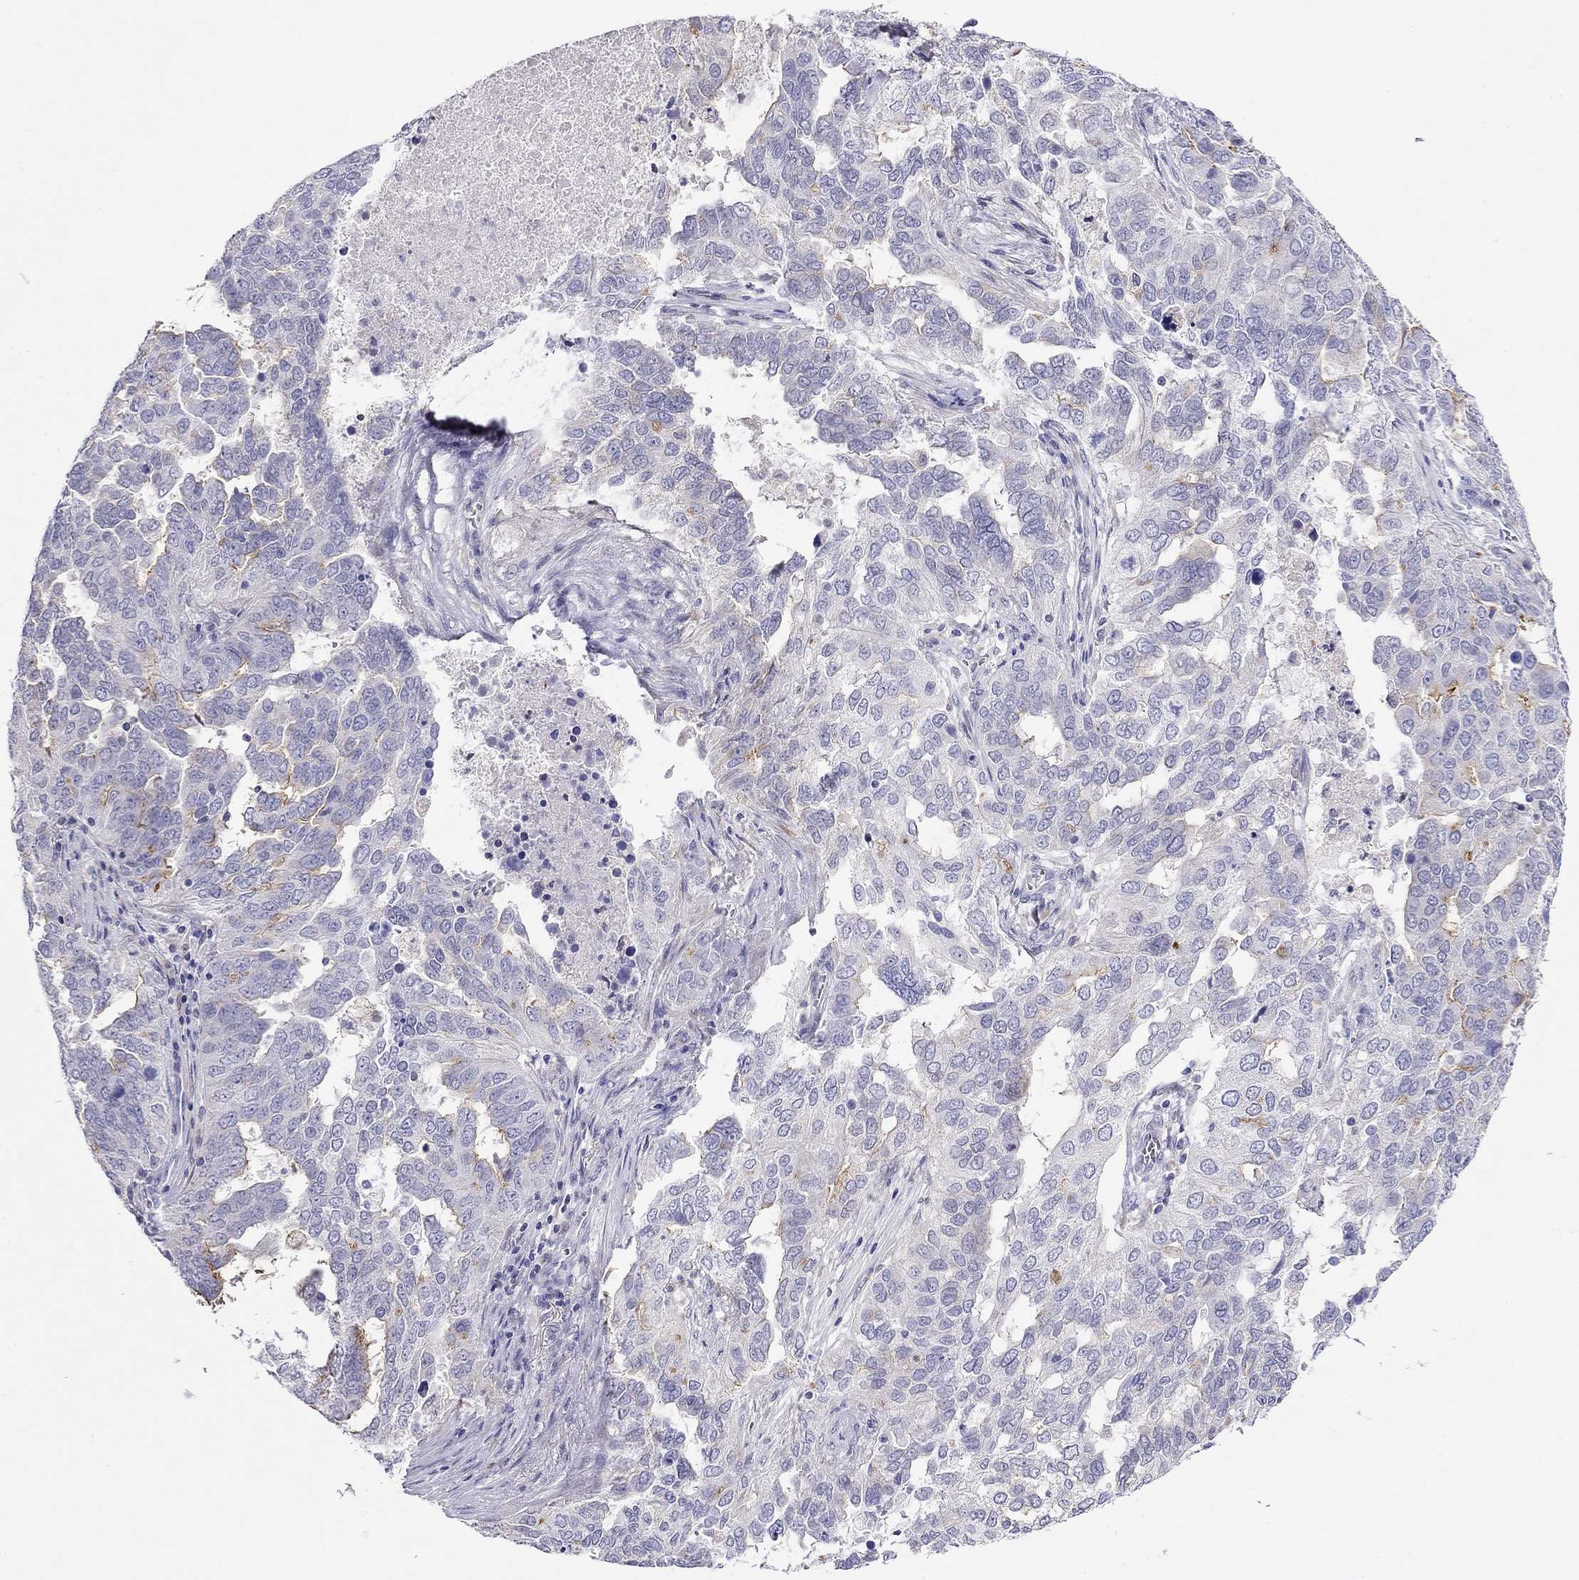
{"staining": {"intensity": "moderate", "quantity": "<25%", "location": "cytoplasmic/membranous"}, "tissue": "ovarian cancer", "cell_type": "Tumor cells", "image_type": "cancer", "snomed": [{"axis": "morphology", "description": "Carcinoma, endometroid"}, {"axis": "topography", "description": "Soft tissue"}, {"axis": "topography", "description": "Ovary"}], "caption": "High-power microscopy captured an immunohistochemistry (IHC) histopathology image of endometroid carcinoma (ovarian), revealing moderate cytoplasmic/membranous expression in approximately <25% of tumor cells. Nuclei are stained in blue.", "gene": "SLC46A2", "patient": {"sex": "female", "age": 52}}